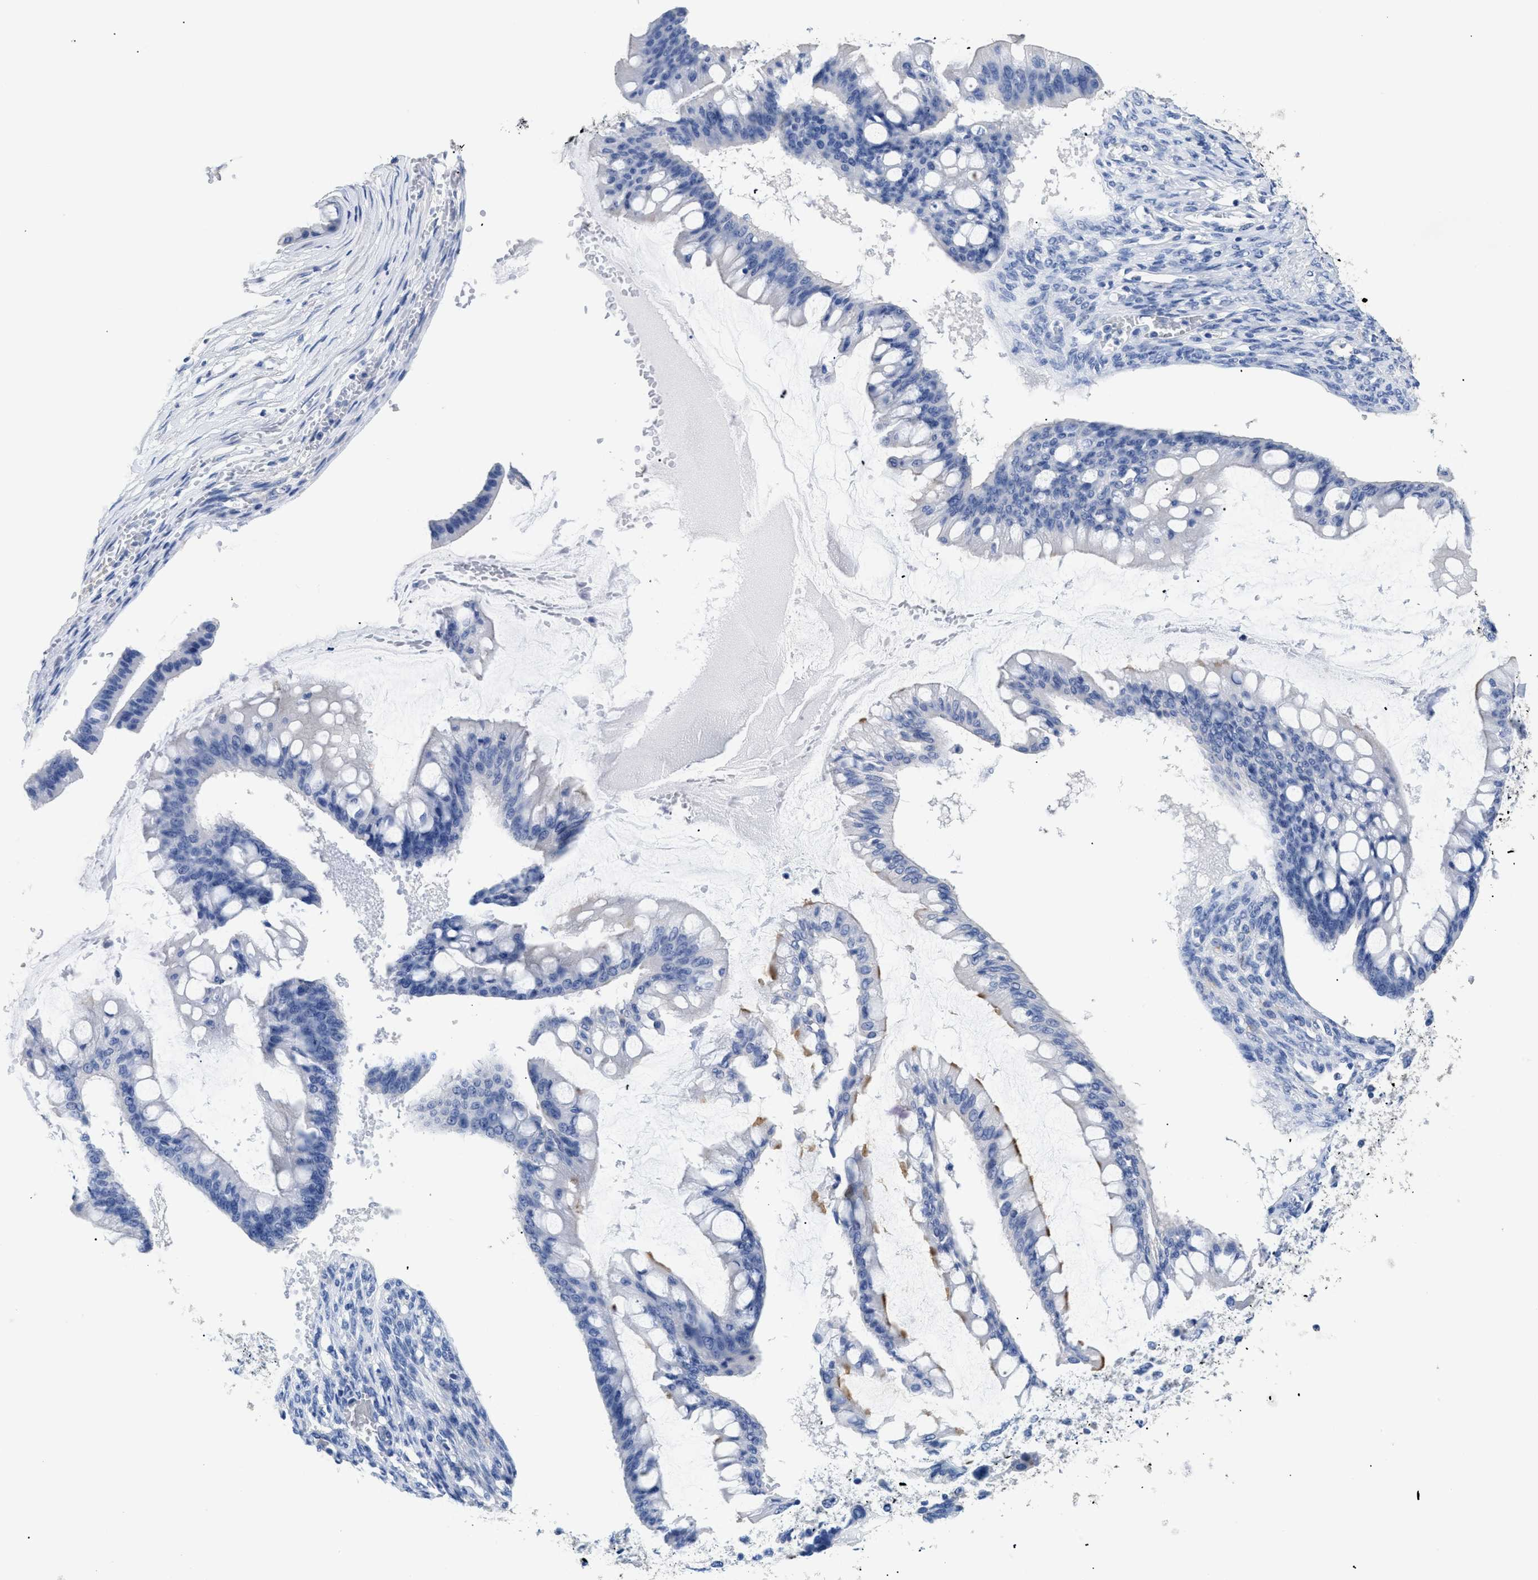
{"staining": {"intensity": "negative", "quantity": "none", "location": "none"}, "tissue": "ovarian cancer", "cell_type": "Tumor cells", "image_type": "cancer", "snomed": [{"axis": "morphology", "description": "Cystadenocarcinoma, mucinous, NOS"}, {"axis": "topography", "description": "Ovary"}], "caption": "An immunohistochemistry (IHC) photomicrograph of mucinous cystadenocarcinoma (ovarian) is shown. There is no staining in tumor cells of mucinous cystadenocarcinoma (ovarian).", "gene": "DLC1", "patient": {"sex": "female", "age": 73}}